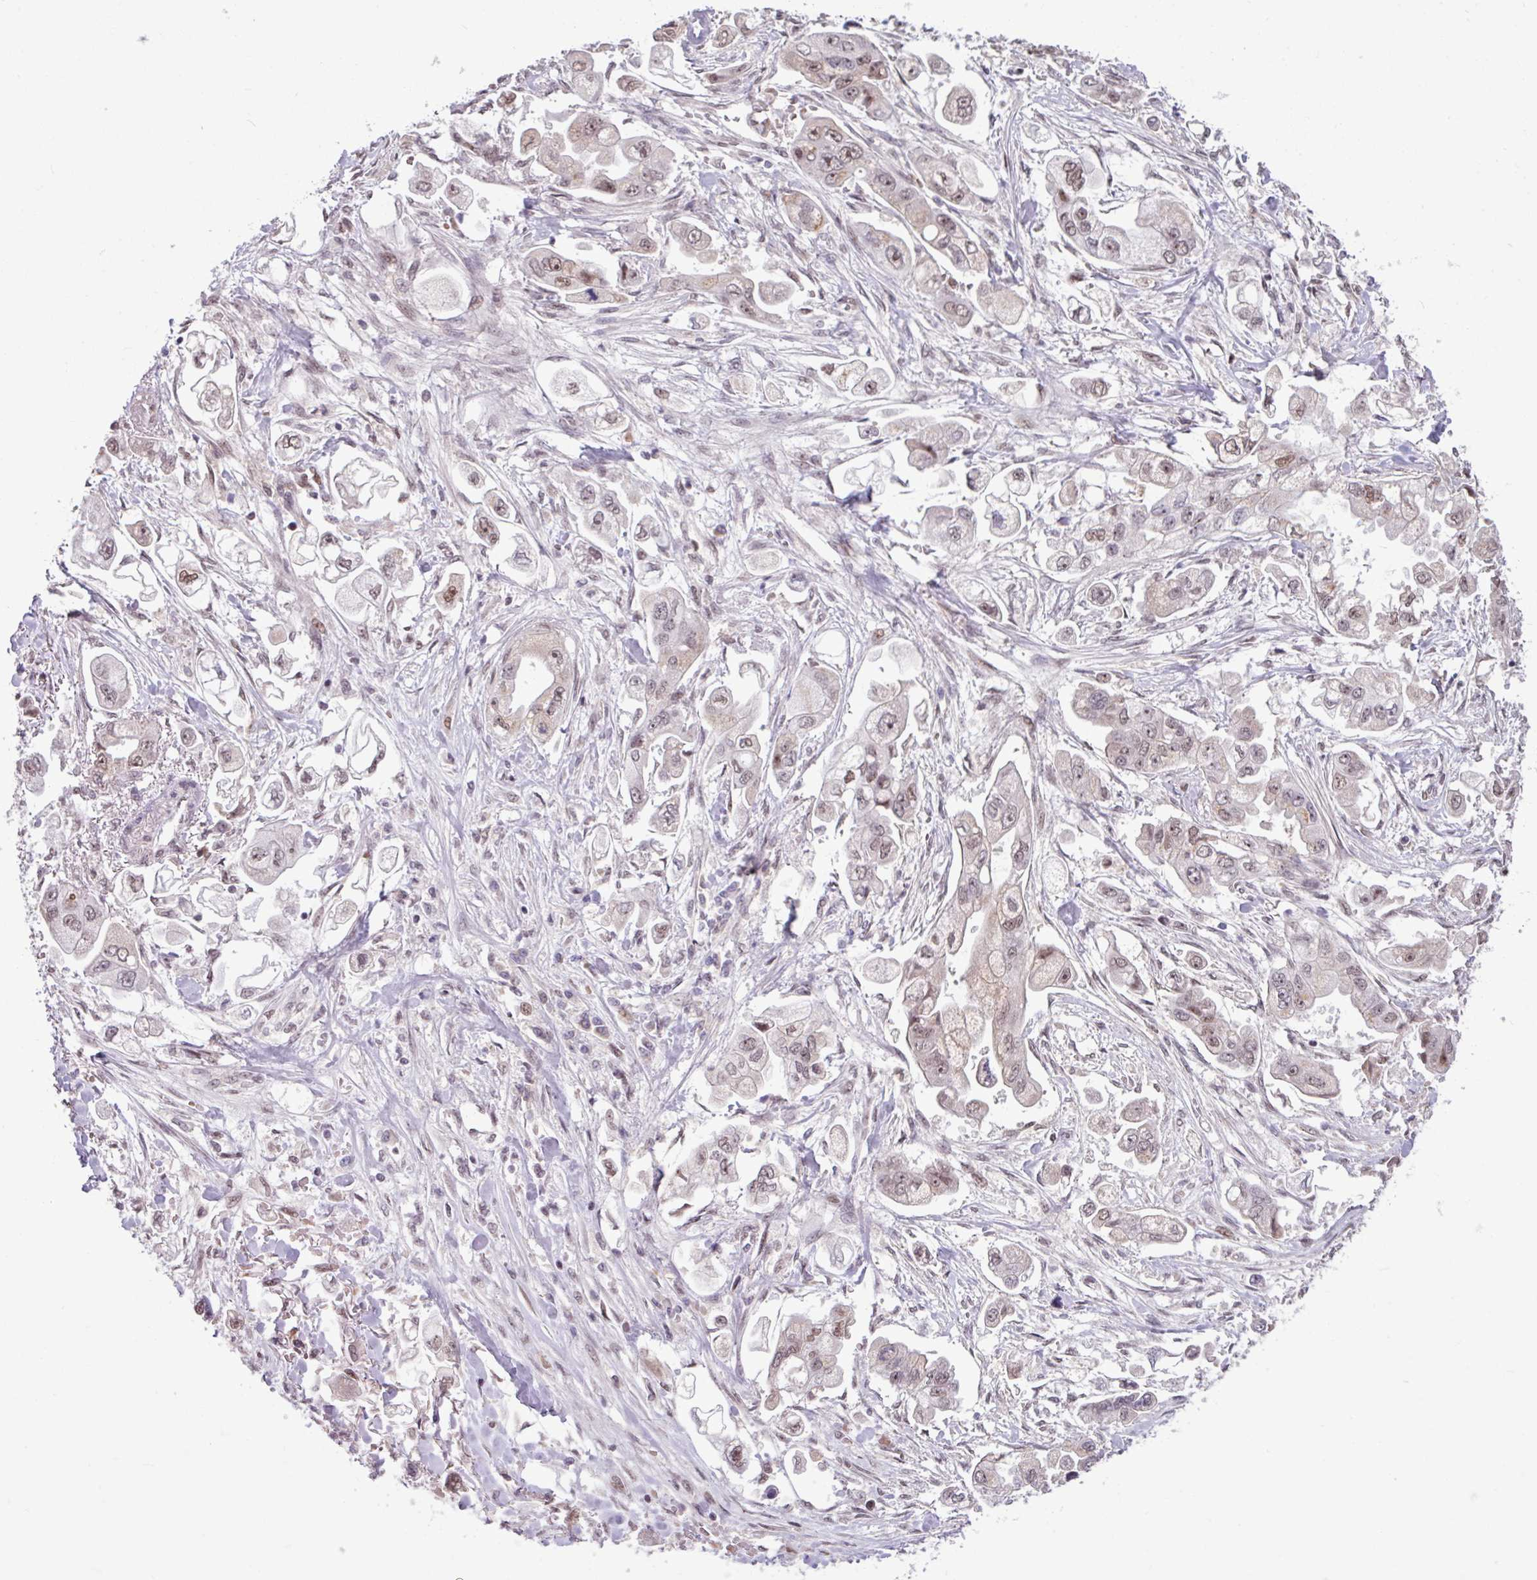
{"staining": {"intensity": "weak", "quantity": "25%-75%", "location": "nuclear"}, "tissue": "stomach cancer", "cell_type": "Tumor cells", "image_type": "cancer", "snomed": [{"axis": "morphology", "description": "Adenocarcinoma, NOS"}, {"axis": "topography", "description": "Stomach"}], "caption": "Tumor cells demonstrate weak nuclear positivity in about 25%-75% of cells in adenocarcinoma (stomach).", "gene": "TDG", "patient": {"sex": "male", "age": 62}}